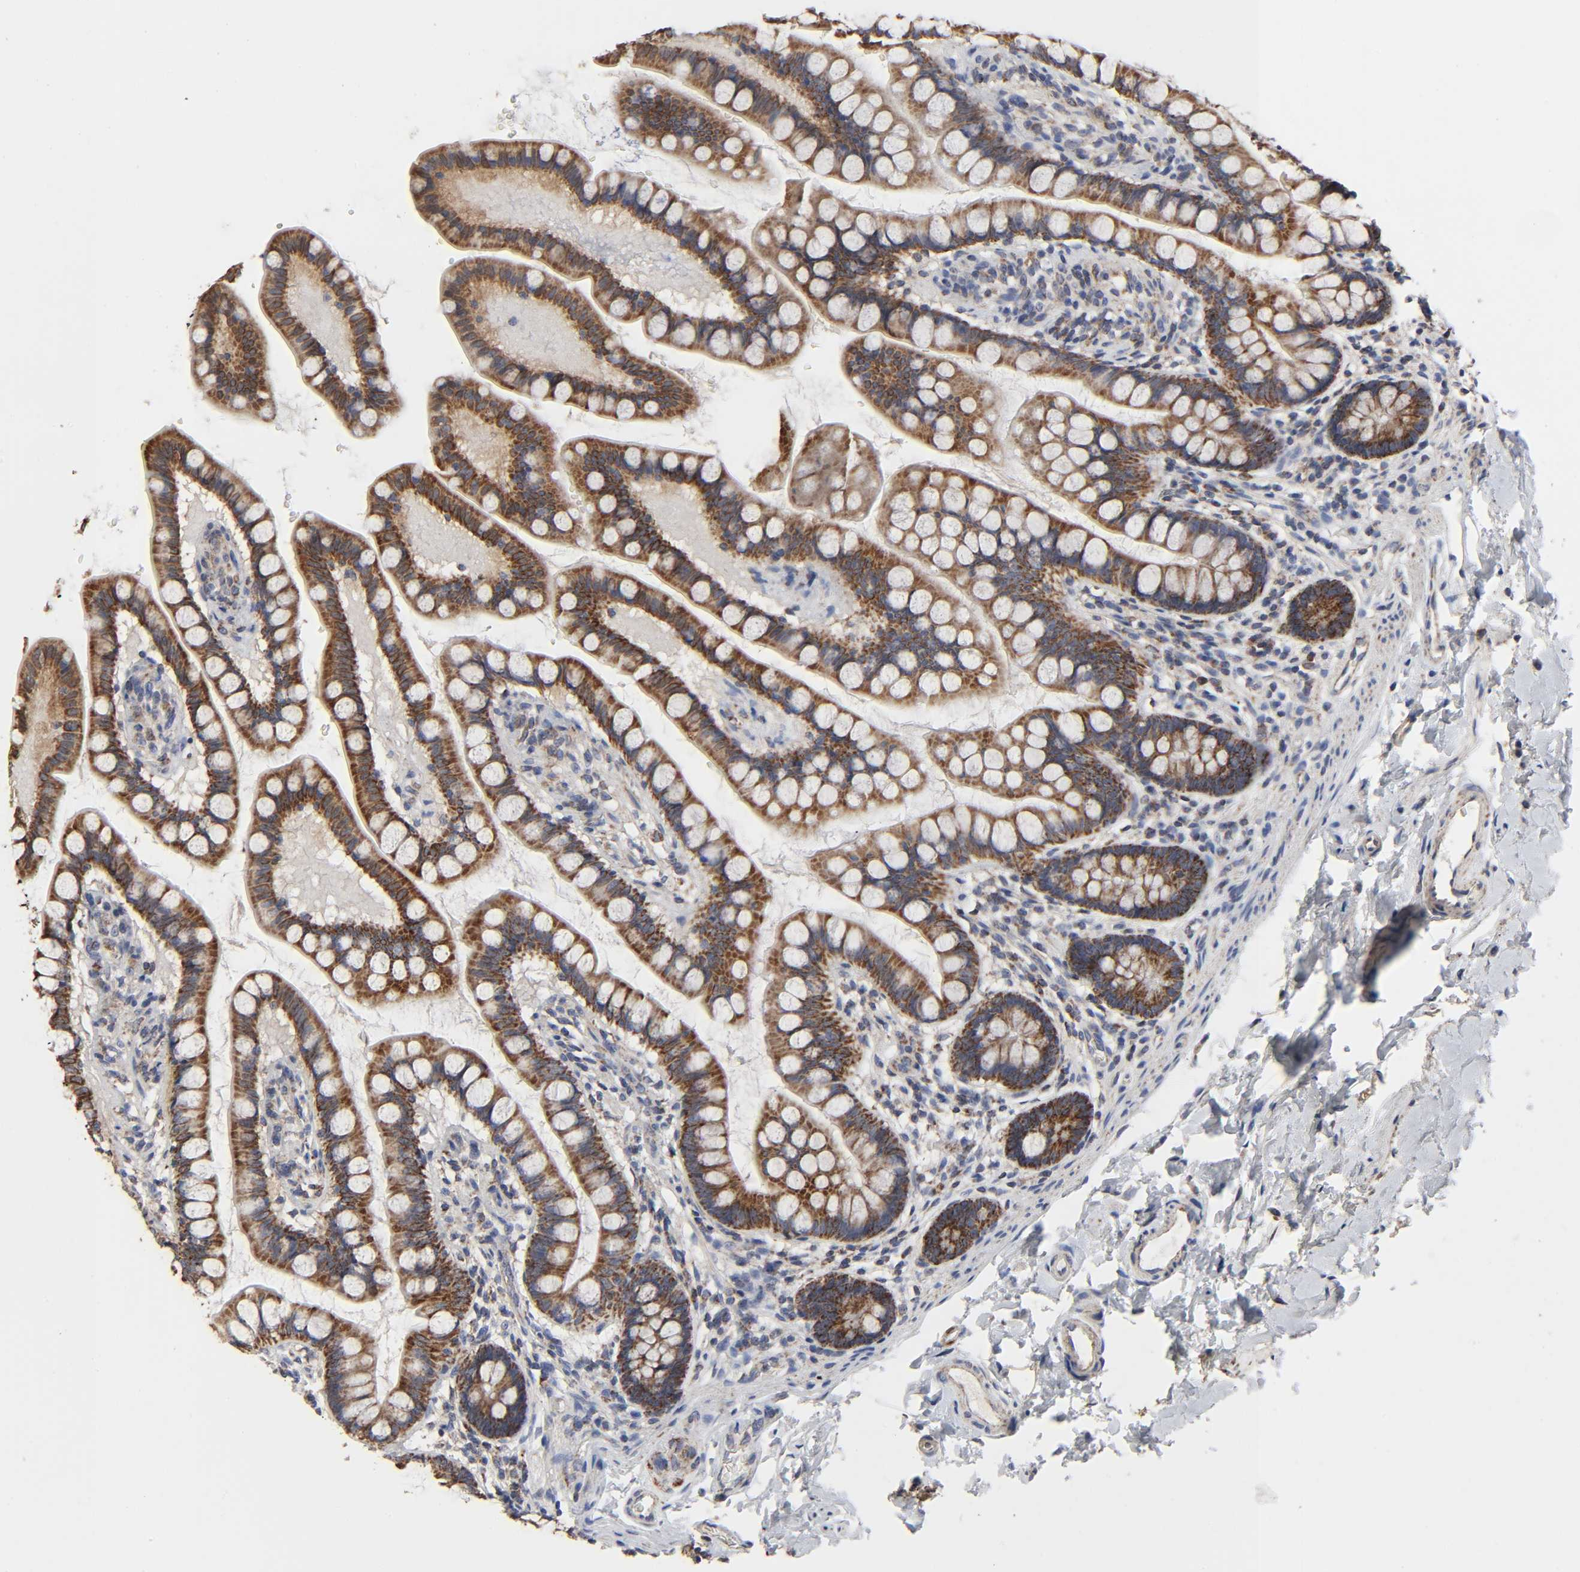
{"staining": {"intensity": "strong", "quantity": ">75%", "location": "cytoplasmic/membranous"}, "tissue": "small intestine", "cell_type": "Glandular cells", "image_type": "normal", "snomed": [{"axis": "morphology", "description": "Normal tissue, NOS"}, {"axis": "topography", "description": "Small intestine"}], "caption": "Immunohistochemical staining of unremarkable small intestine displays >75% levels of strong cytoplasmic/membranous protein staining in about >75% of glandular cells.", "gene": "COX6B1", "patient": {"sex": "female", "age": 58}}